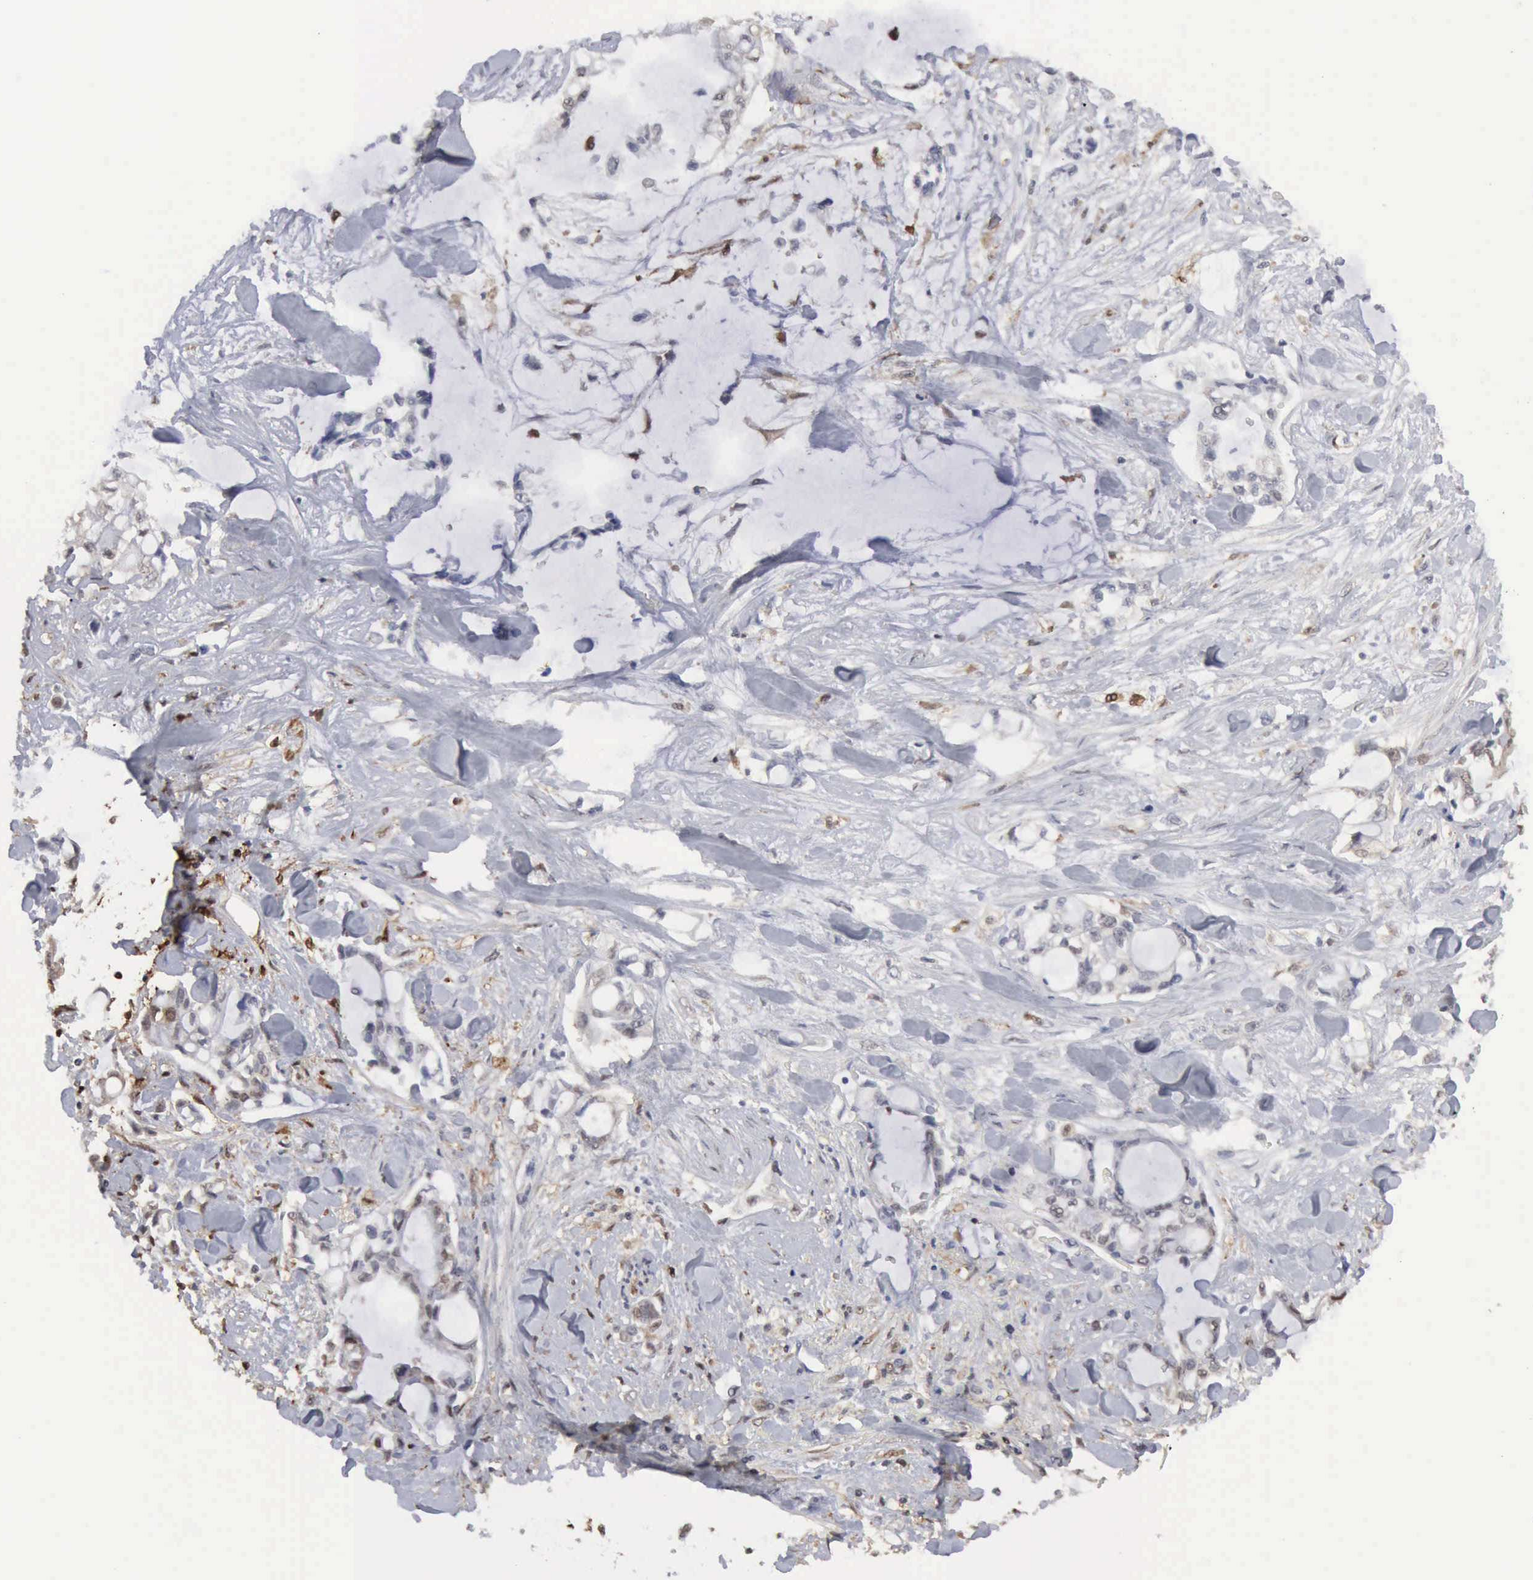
{"staining": {"intensity": "weak", "quantity": "<25%", "location": "nuclear"}, "tissue": "pancreatic cancer", "cell_type": "Tumor cells", "image_type": "cancer", "snomed": [{"axis": "morphology", "description": "Adenocarcinoma, NOS"}, {"axis": "topography", "description": "Pancreas"}], "caption": "IHC micrograph of pancreatic adenocarcinoma stained for a protein (brown), which demonstrates no expression in tumor cells.", "gene": "STAT1", "patient": {"sex": "female", "age": 70}}